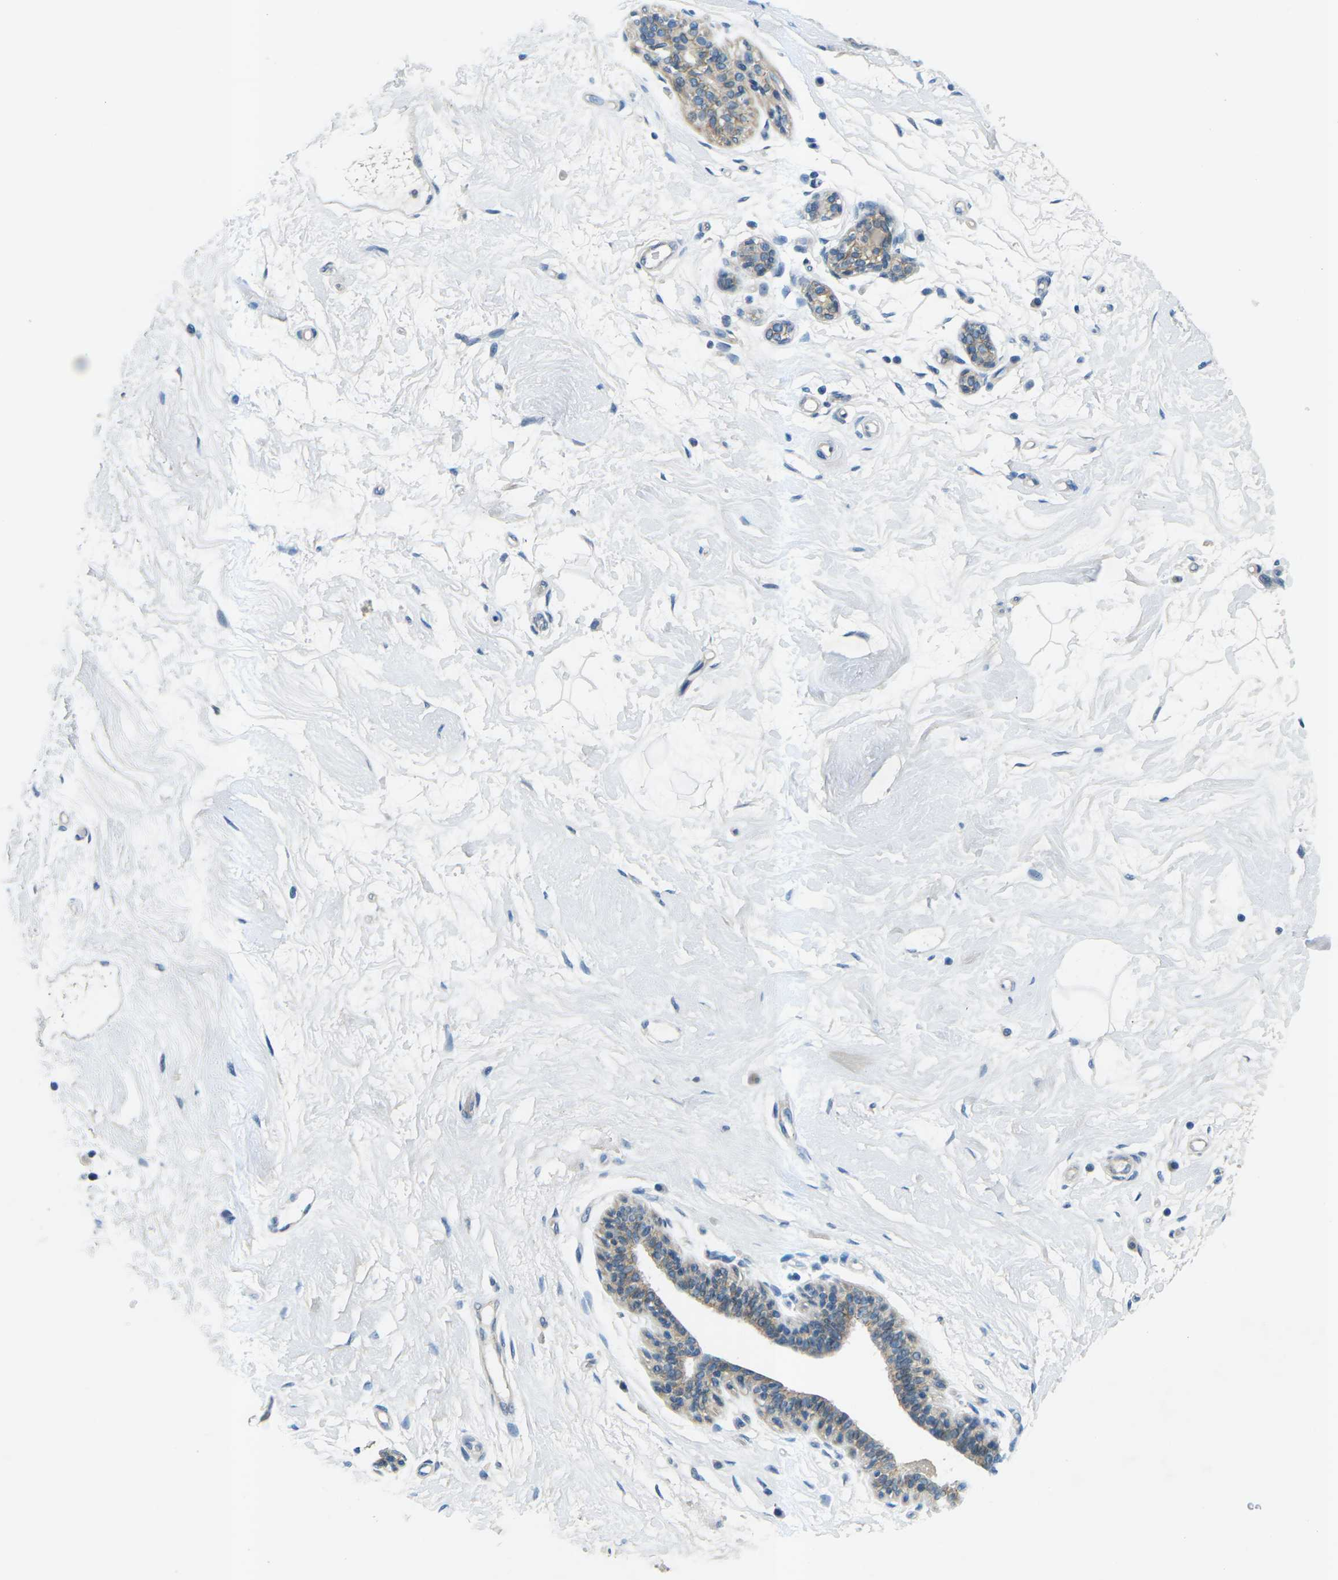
{"staining": {"intensity": "negative", "quantity": "none", "location": "none"}, "tissue": "breast", "cell_type": "Adipocytes", "image_type": "normal", "snomed": [{"axis": "morphology", "description": "Normal tissue, NOS"}, {"axis": "morphology", "description": "Lobular carcinoma"}, {"axis": "topography", "description": "Breast"}], "caption": "IHC photomicrograph of unremarkable breast: breast stained with DAB (3,3'-diaminobenzidine) displays no significant protein staining in adipocytes.", "gene": "CTNND1", "patient": {"sex": "female", "age": 59}}